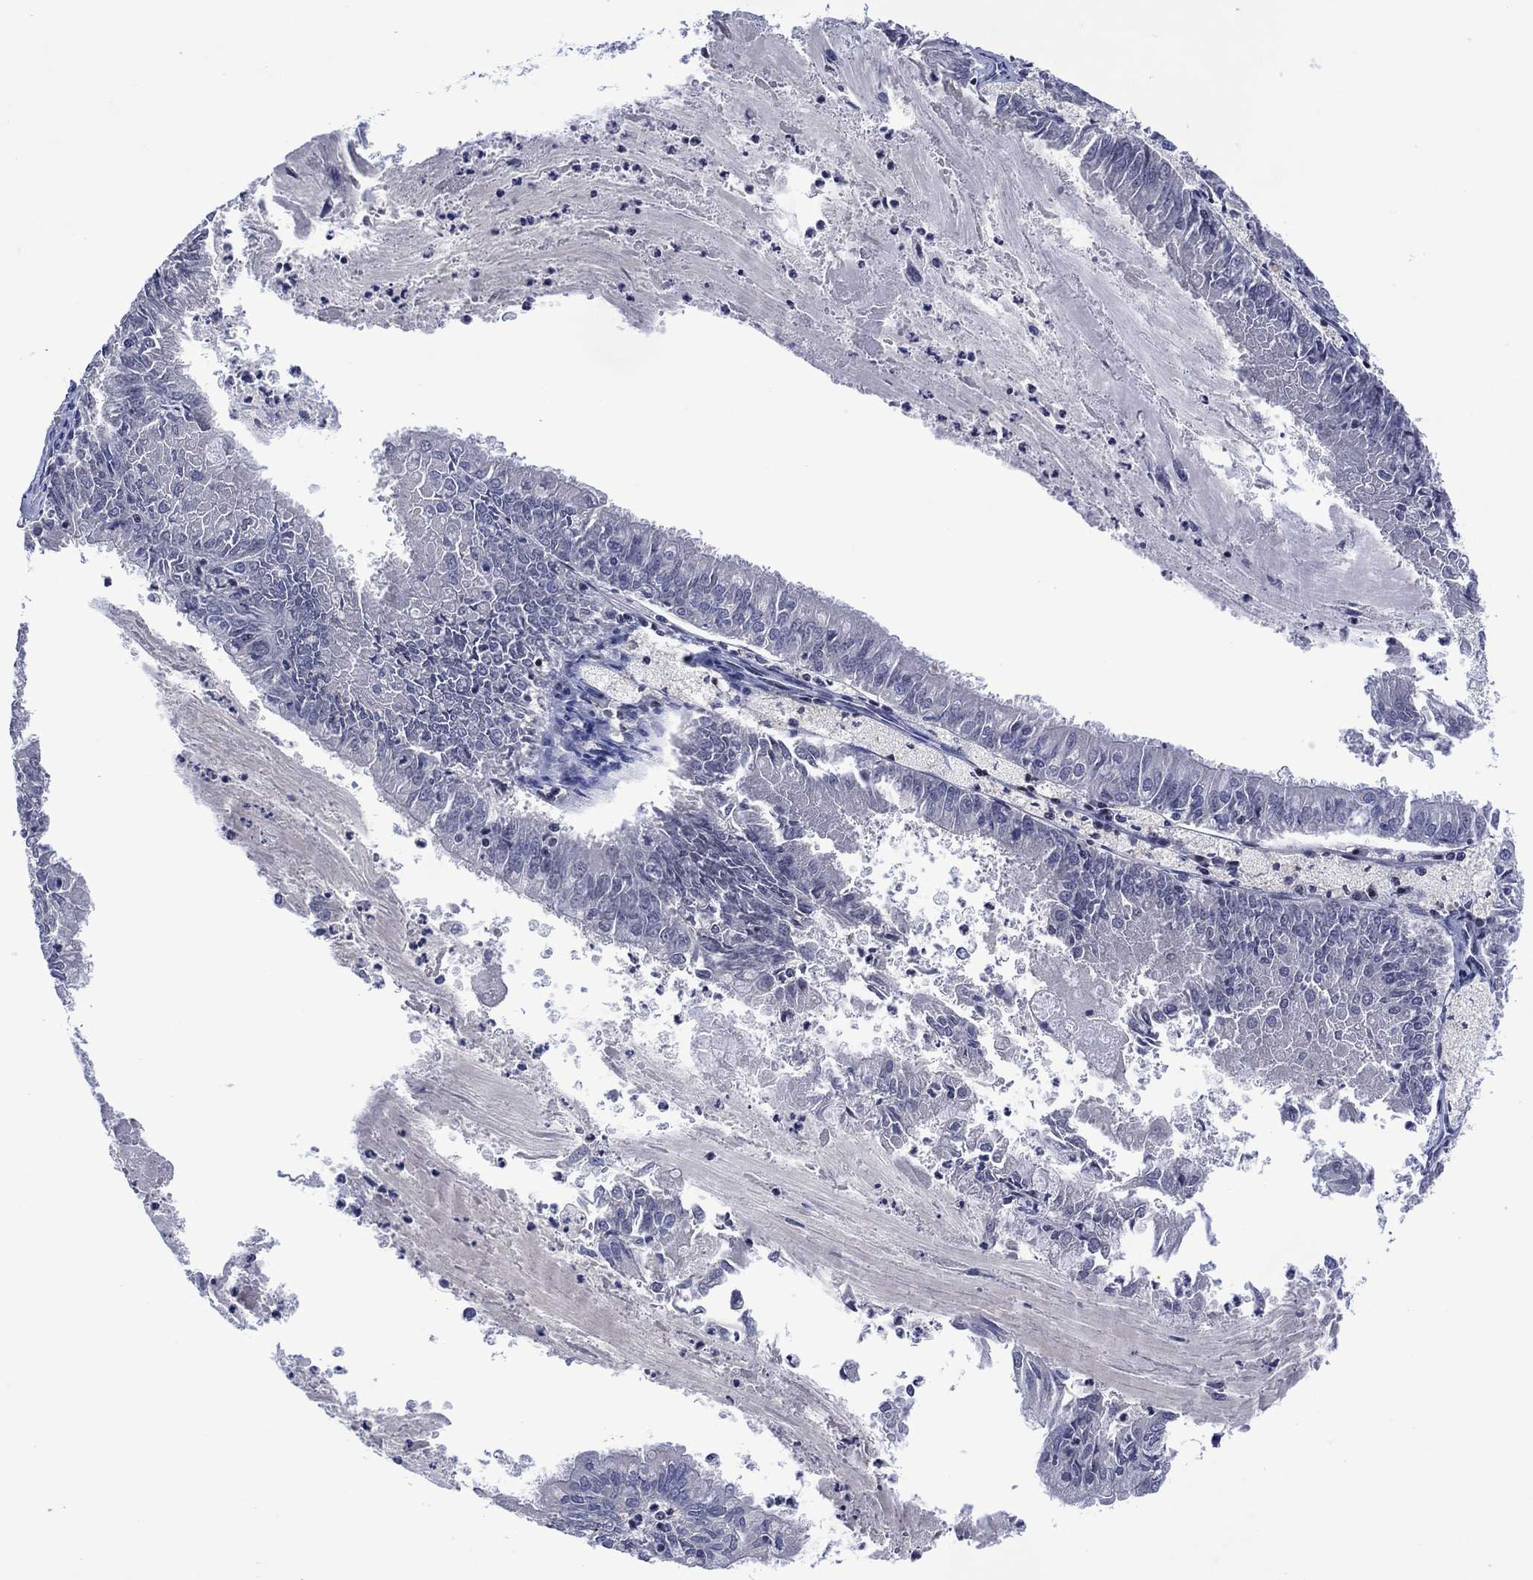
{"staining": {"intensity": "negative", "quantity": "none", "location": "none"}, "tissue": "endometrial cancer", "cell_type": "Tumor cells", "image_type": "cancer", "snomed": [{"axis": "morphology", "description": "Adenocarcinoma, NOS"}, {"axis": "topography", "description": "Endometrium"}], "caption": "There is no significant positivity in tumor cells of endometrial adenocarcinoma.", "gene": "USP26", "patient": {"sex": "female", "age": 57}}